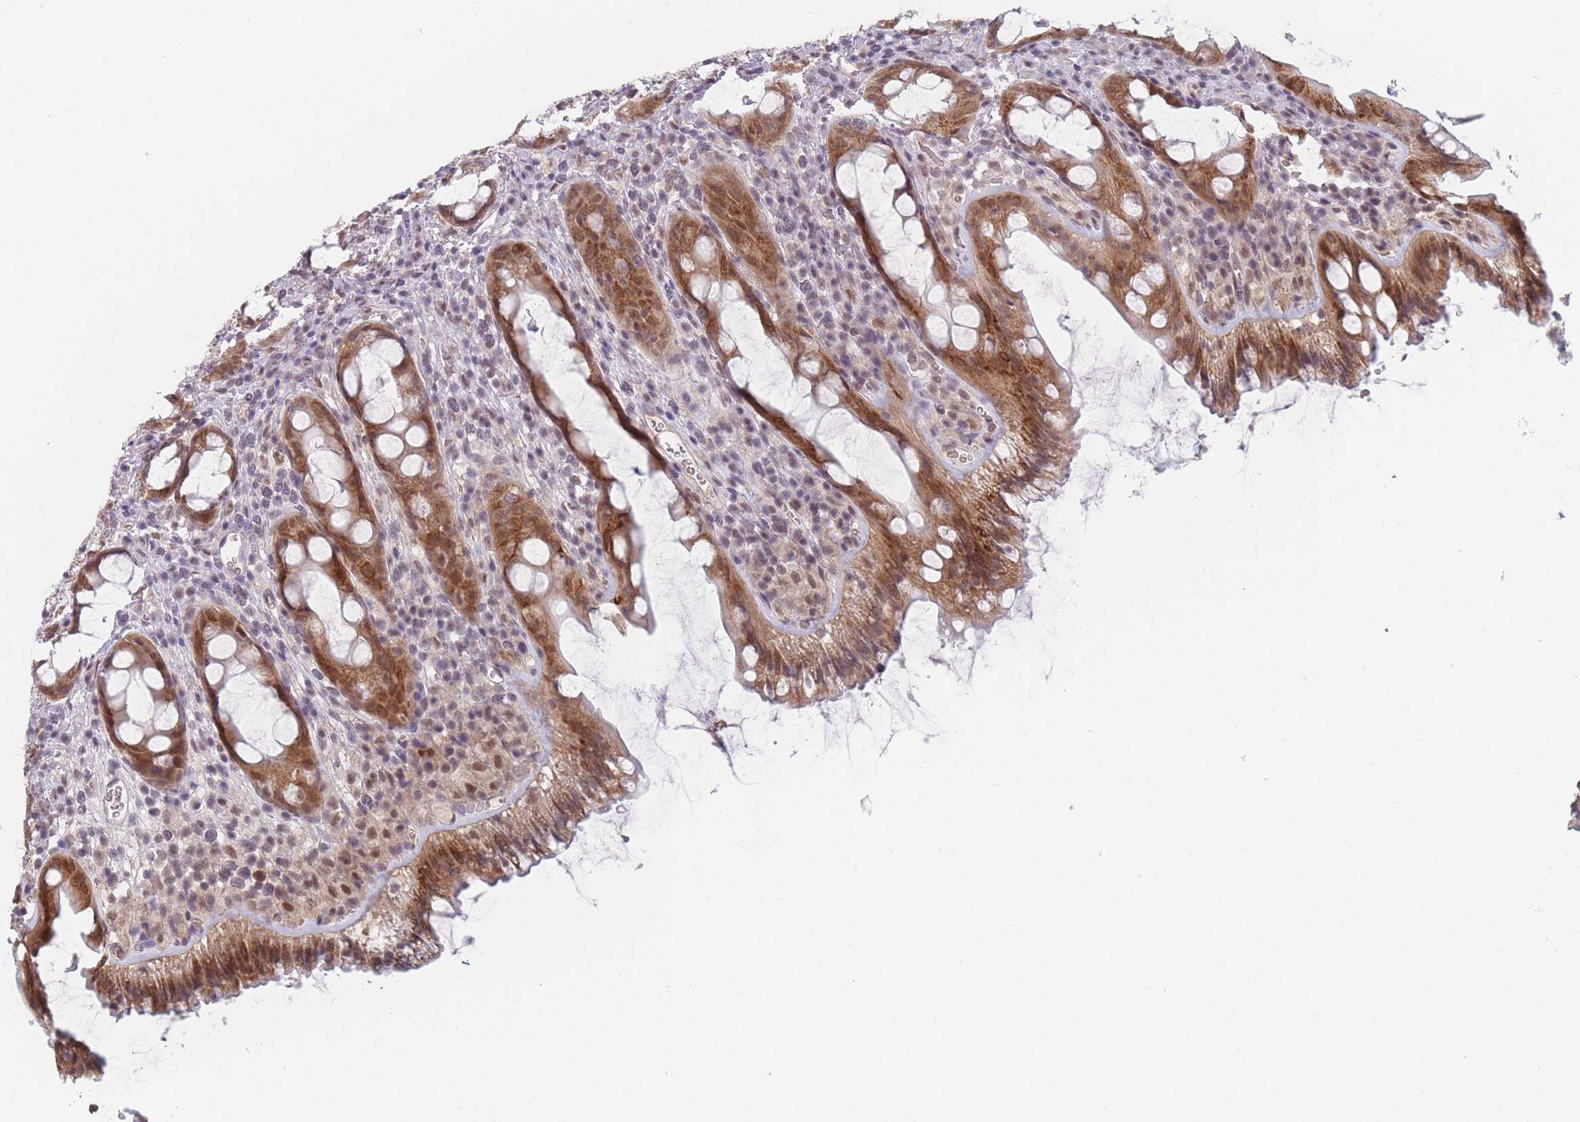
{"staining": {"intensity": "moderate", "quantity": ">75%", "location": "cytoplasmic/membranous,nuclear"}, "tissue": "rectum", "cell_type": "Glandular cells", "image_type": "normal", "snomed": [{"axis": "morphology", "description": "Normal tissue, NOS"}, {"axis": "topography", "description": "Rectum"}], "caption": "Protein staining of unremarkable rectum demonstrates moderate cytoplasmic/membranous,nuclear staining in approximately >75% of glandular cells. The staining was performed using DAB (3,3'-diaminobenzidine) to visualize the protein expression in brown, while the nuclei were stained in blue with hematoxylin (Magnification: 20x).", "gene": "ANKRD10", "patient": {"sex": "female", "age": 57}}